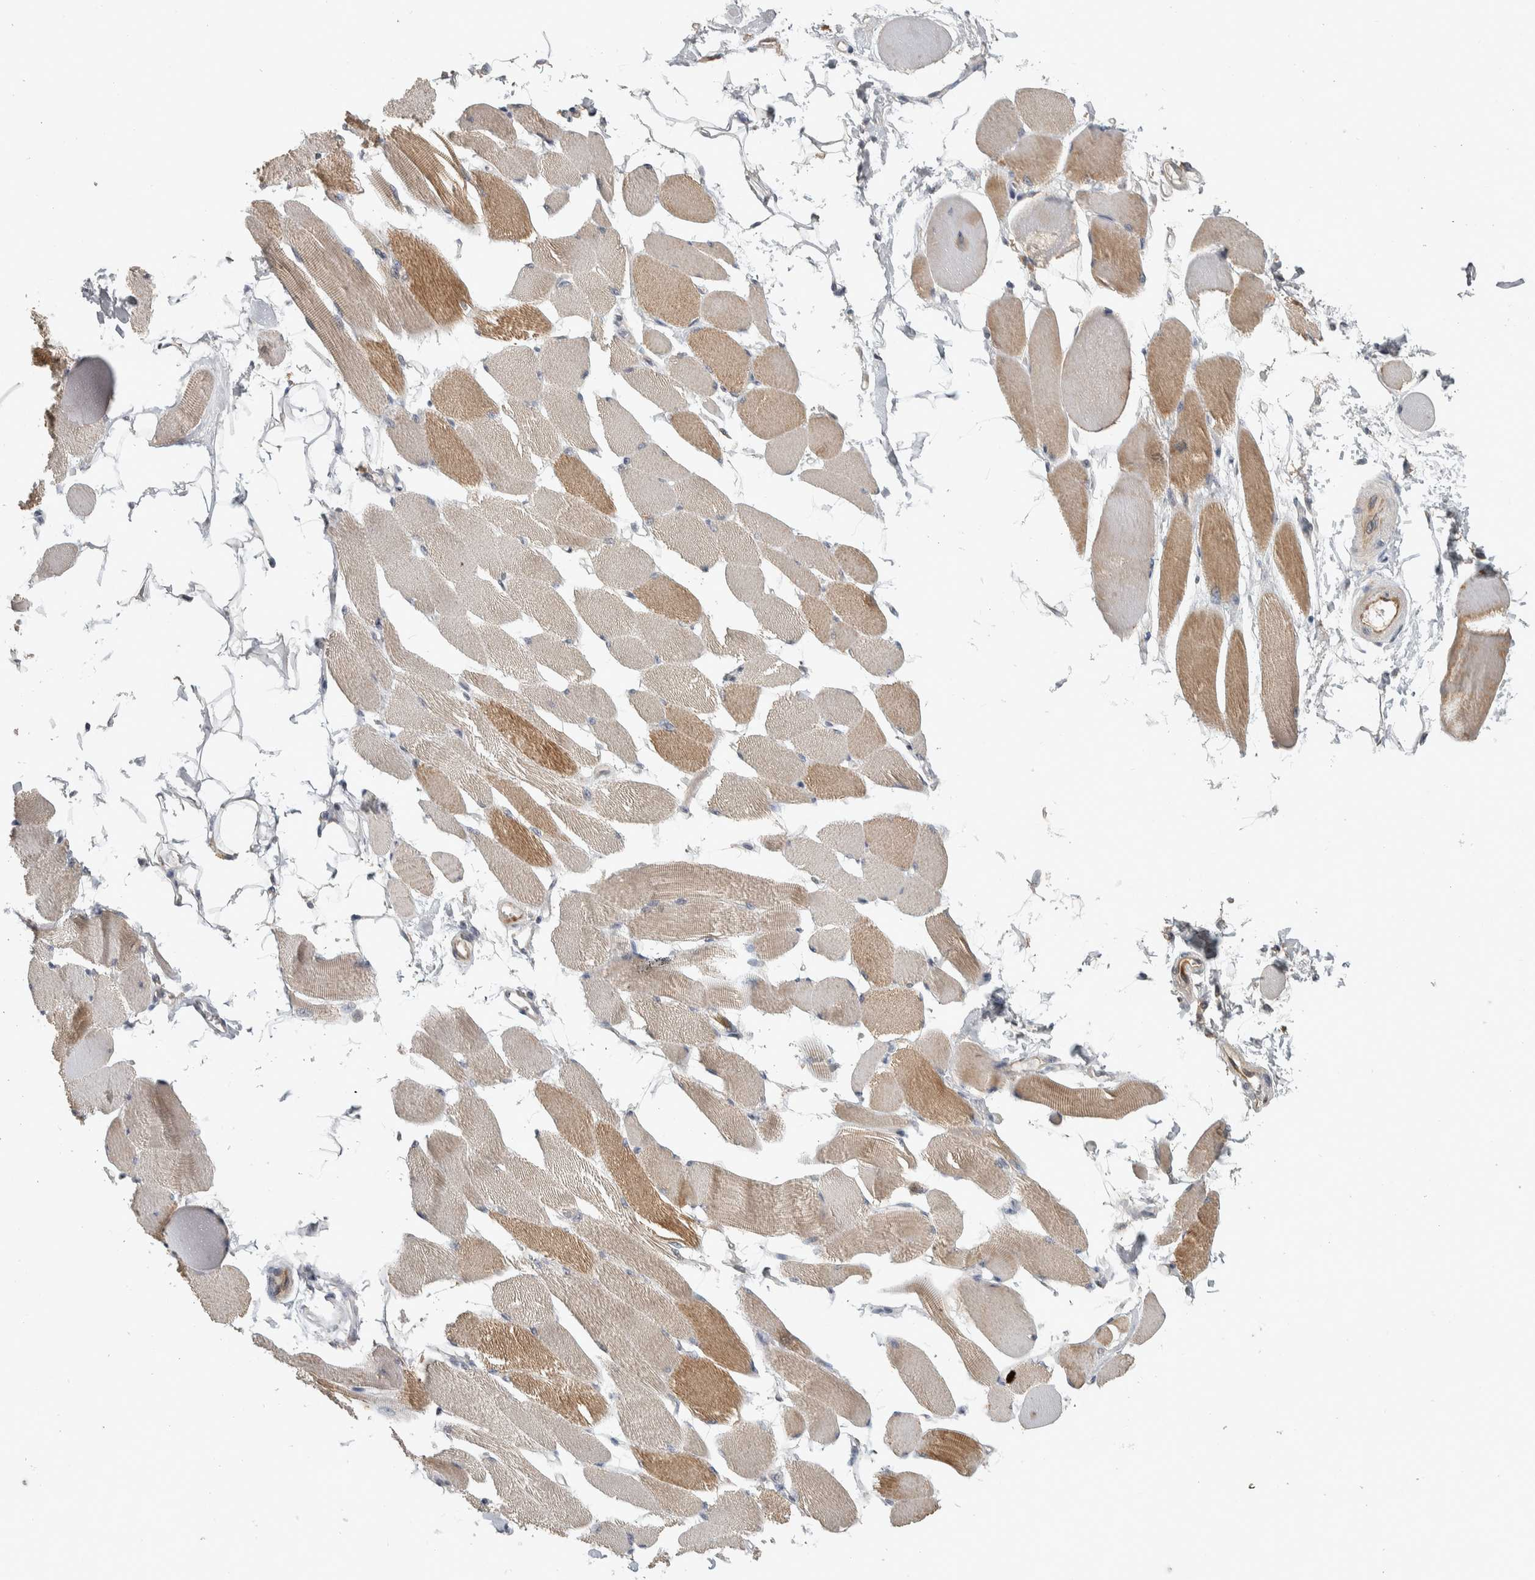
{"staining": {"intensity": "moderate", "quantity": "25%-75%", "location": "cytoplasmic/membranous"}, "tissue": "skeletal muscle", "cell_type": "Myocytes", "image_type": "normal", "snomed": [{"axis": "morphology", "description": "Normal tissue, NOS"}, {"axis": "topography", "description": "Skeletal muscle"}, {"axis": "topography", "description": "Peripheral nerve tissue"}], "caption": "Immunohistochemistry (IHC) staining of unremarkable skeletal muscle, which shows medium levels of moderate cytoplasmic/membranous staining in about 25%-75% of myocytes indicating moderate cytoplasmic/membranous protein staining. The staining was performed using DAB (3,3'-diaminobenzidine) (brown) for protein detection and nuclei were counterstained in hematoxylin (blue).", "gene": "EIF3H", "patient": {"sex": "female", "age": 84}}